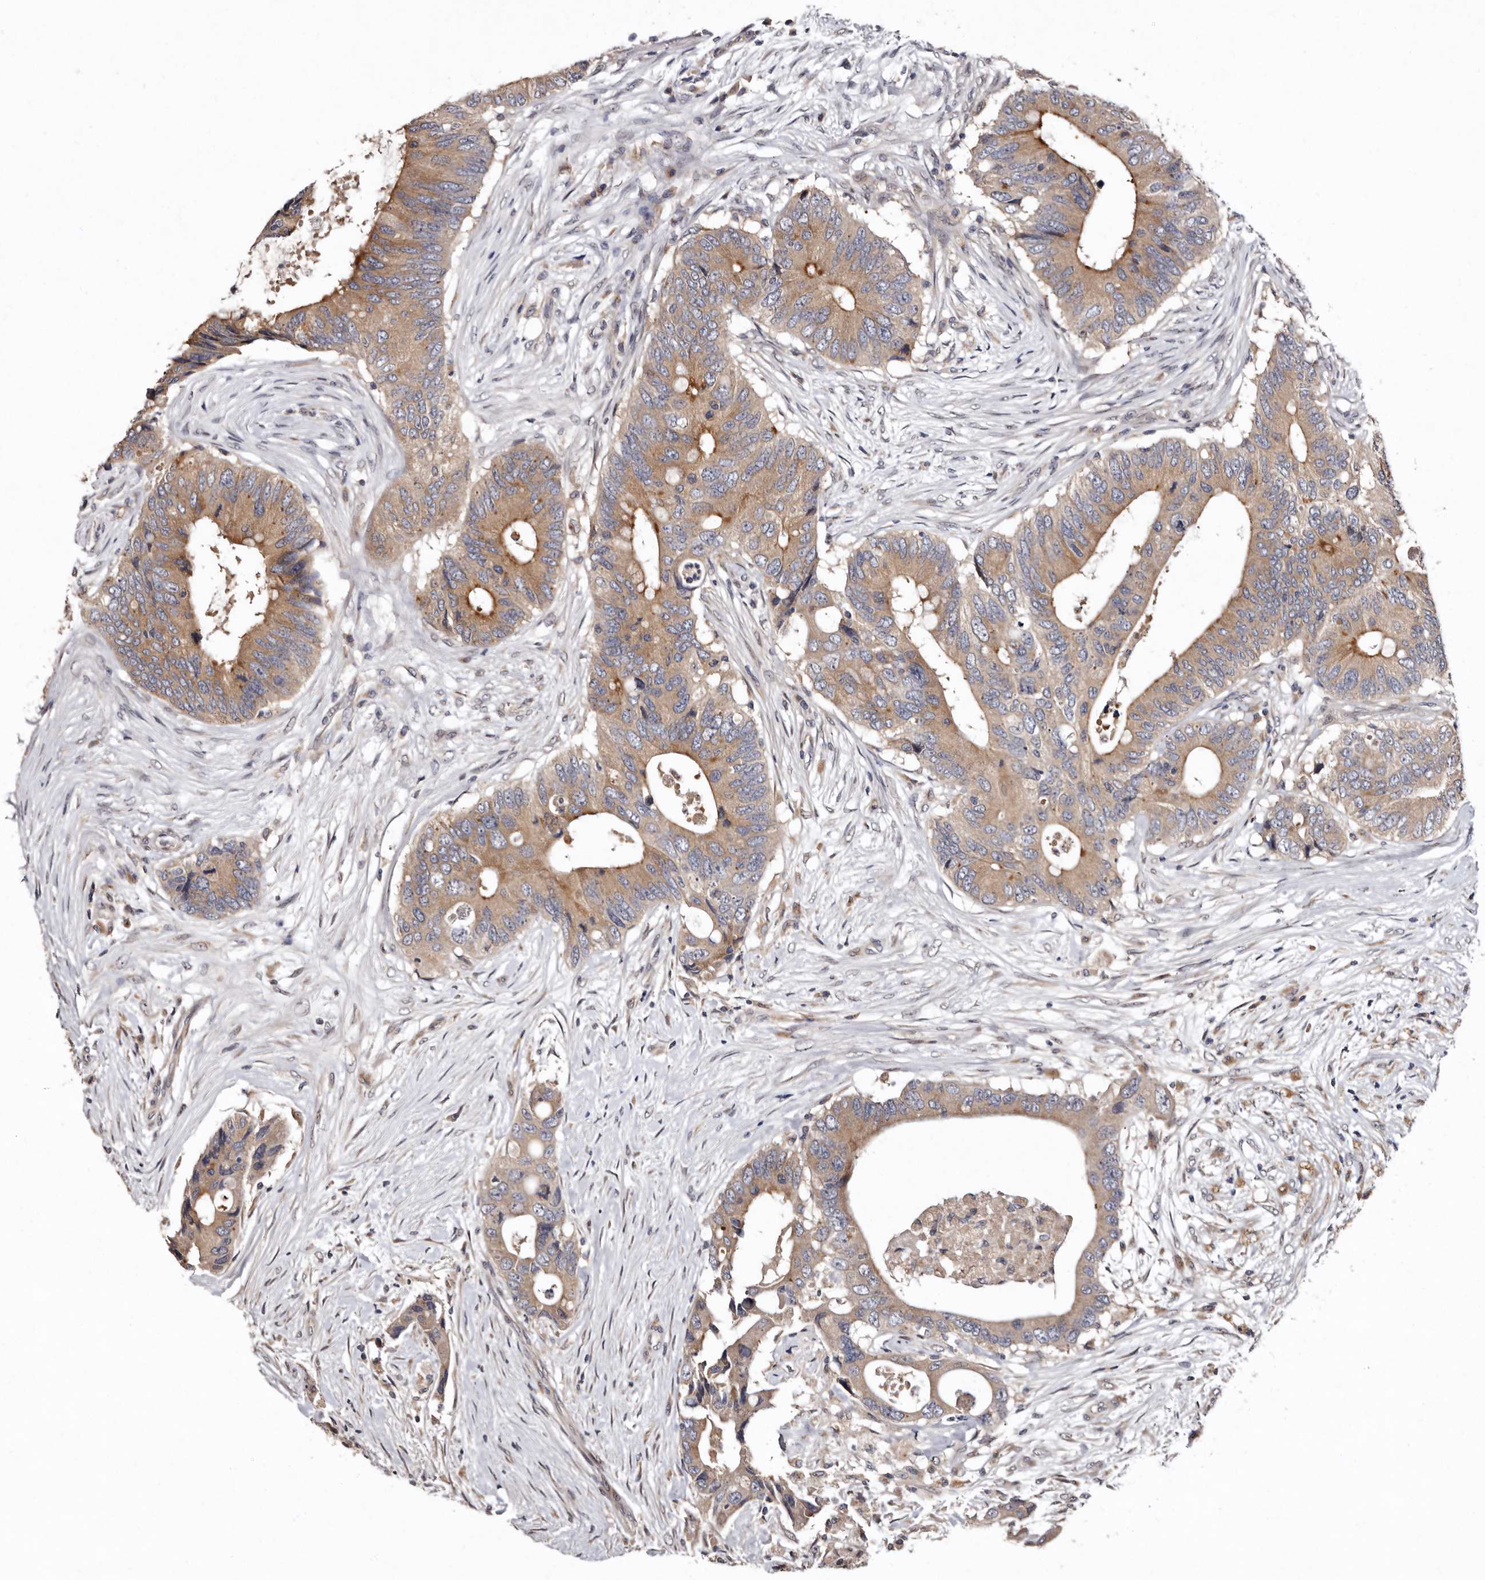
{"staining": {"intensity": "moderate", "quantity": ">75%", "location": "cytoplasmic/membranous"}, "tissue": "colorectal cancer", "cell_type": "Tumor cells", "image_type": "cancer", "snomed": [{"axis": "morphology", "description": "Adenocarcinoma, NOS"}, {"axis": "topography", "description": "Colon"}], "caption": "Colorectal cancer stained with a brown dye exhibits moderate cytoplasmic/membranous positive expression in approximately >75% of tumor cells.", "gene": "FAM91A1", "patient": {"sex": "male", "age": 71}}